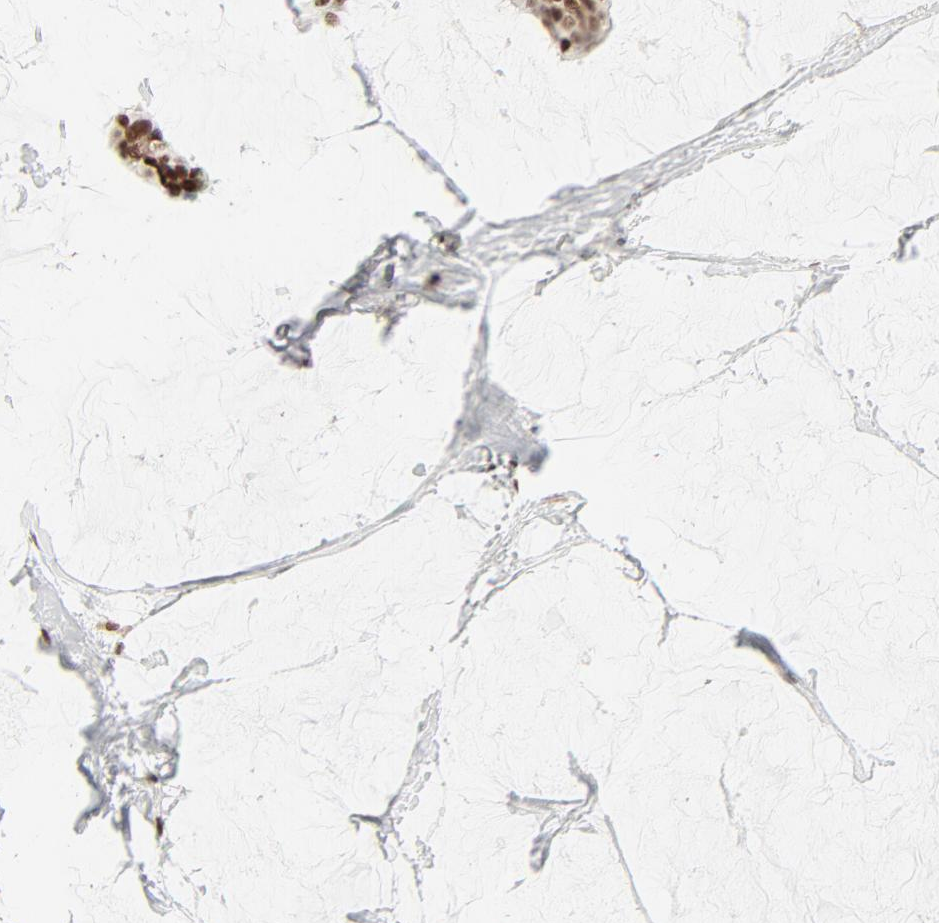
{"staining": {"intensity": "strong", "quantity": ">75%", "location": "nuclear"}, "tissue": "breast cancer", "cell_type": "Tumor cells", "image_type": "cancer", "snomed": [{"axis": "morphology", "description": "Duct carcinoma"}, {"axis": "topography", "description": "Breast"}], "caption": "This photomicrograph exhibits immunohistochemistry staining of human intraductal carcinoma (breast), with high strong nuclear staining in about >75% of tumor cells.", "gene": "HMGB2", "patient": {"sex": "female", "age": 93}}